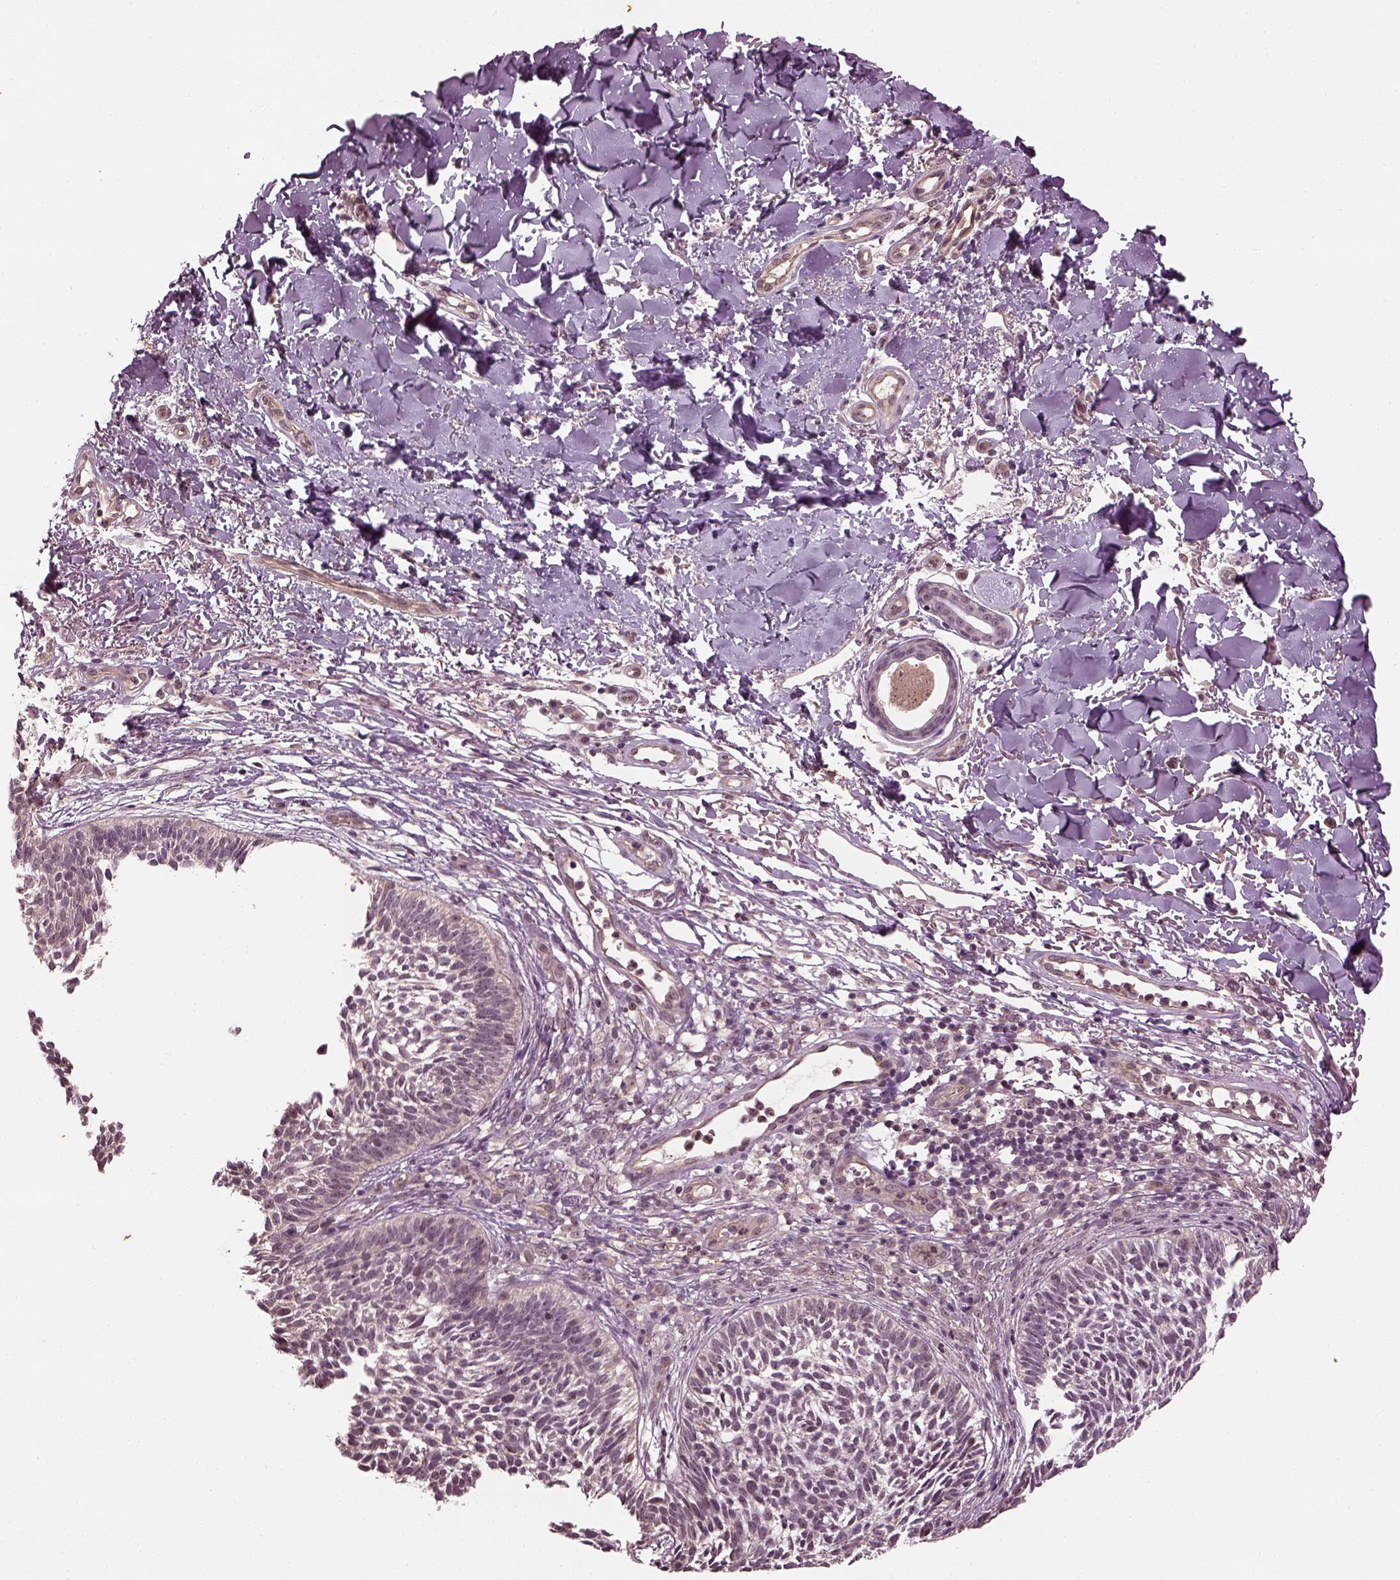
{"staining": {"intensity": "weak", "quantity": "<25%", "location": "nuclear"}, "tissue": "skin cancer", "cell_type": "Tumor cells", "image_type": "cancer", "snomed": [{"axis": "morphology", "description": "Basal cell carcinoma"}, {"axis": "topography", "description": "Skin"}], "caption": "Skin cancer (basal cell carcinoma) stained for a protein using IHC shows no staining tumor cells.", "gene": "GNRH1", "patient": {"sex": "male", "age": 78}}